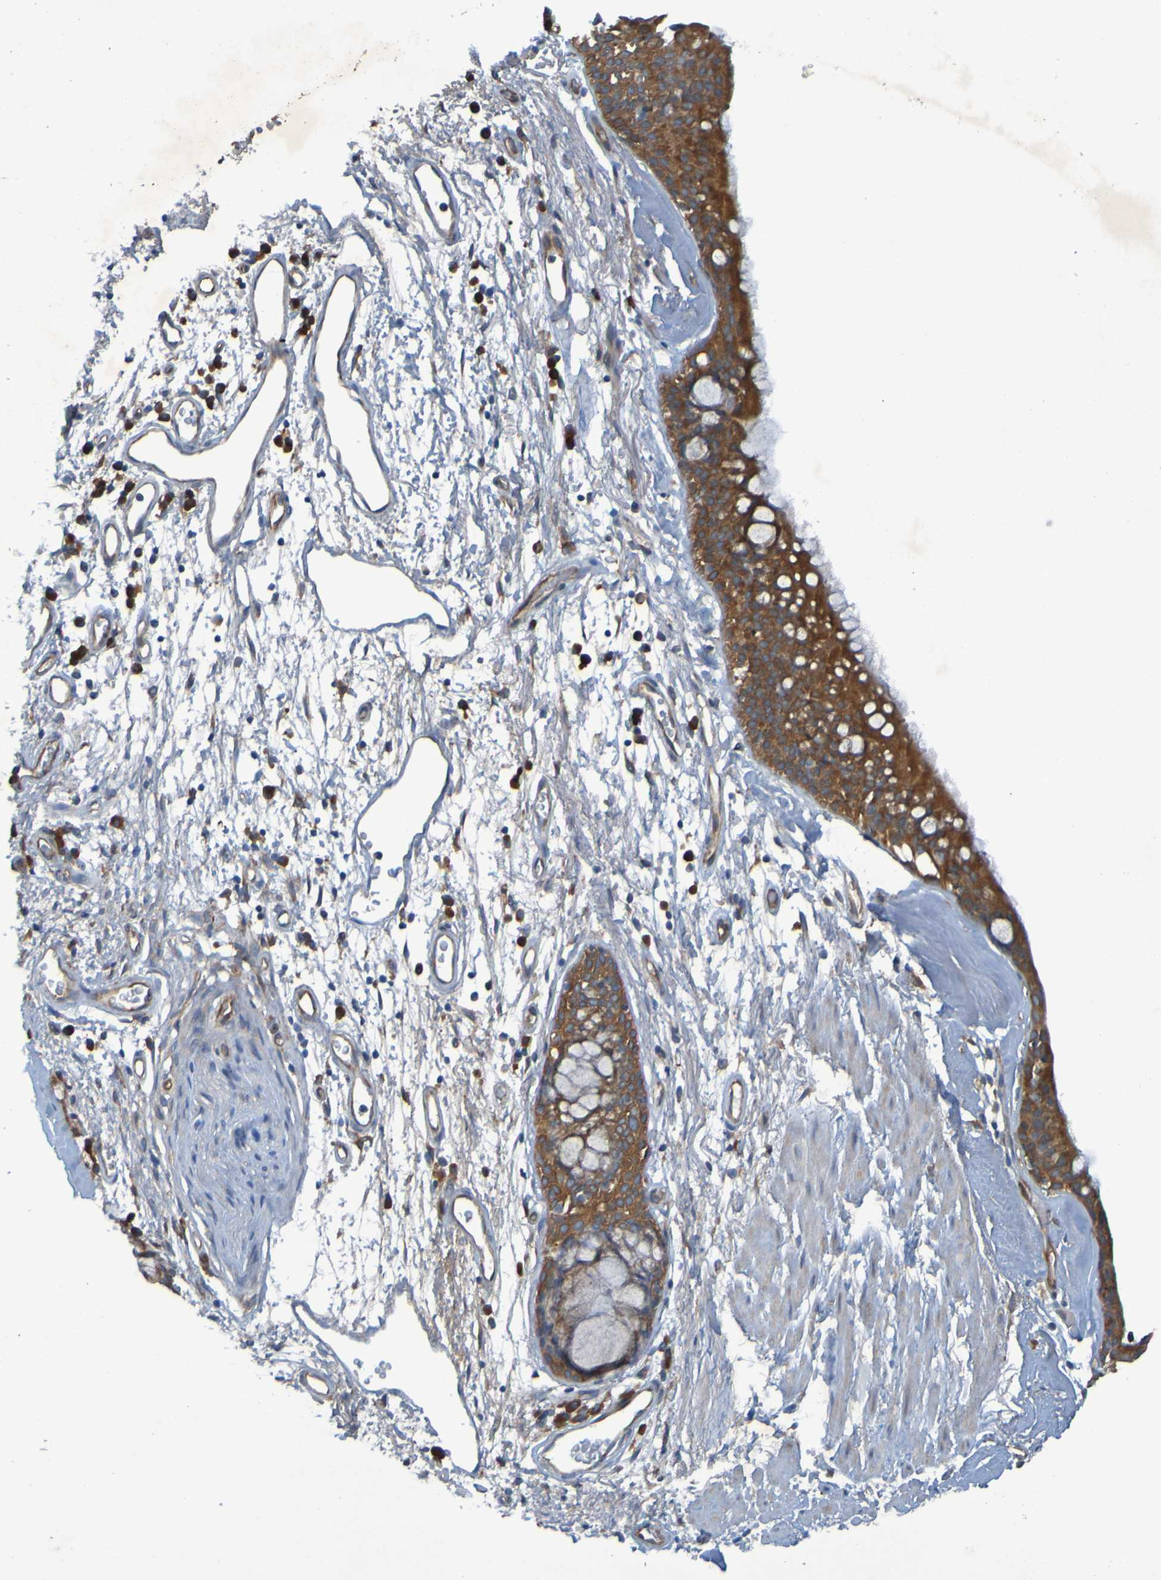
{"staining": {"intensity": "strong", "quantity": ">75%", "location": "cytoplasmic/membranous"}, "tissue": "bronchus", "cell_type": "Respiratory epithelial cells", "image_type": "normal", "snomed": [{"axis": "morphology", "description": "Normal tissue, NOS"}, {"axis": "morphology", "description": "Adenocarcinoma, NOS"}, {"axis": "topography", "description": "Bronchus"}, {"axis": "topography", "description": "Lung"}], "caption": "A high-resolution photomicrograph shows immunohistochemistry staining of benign bronchus, which shows strong cytoplasmic/membranous staining in approximately >75% of respiratory epithelial cells. (DAB = brown stain, brightfield microscopy at high magnification).", "gene": "DNAJC4", "patient": {"sex": "female", "age": 54}}